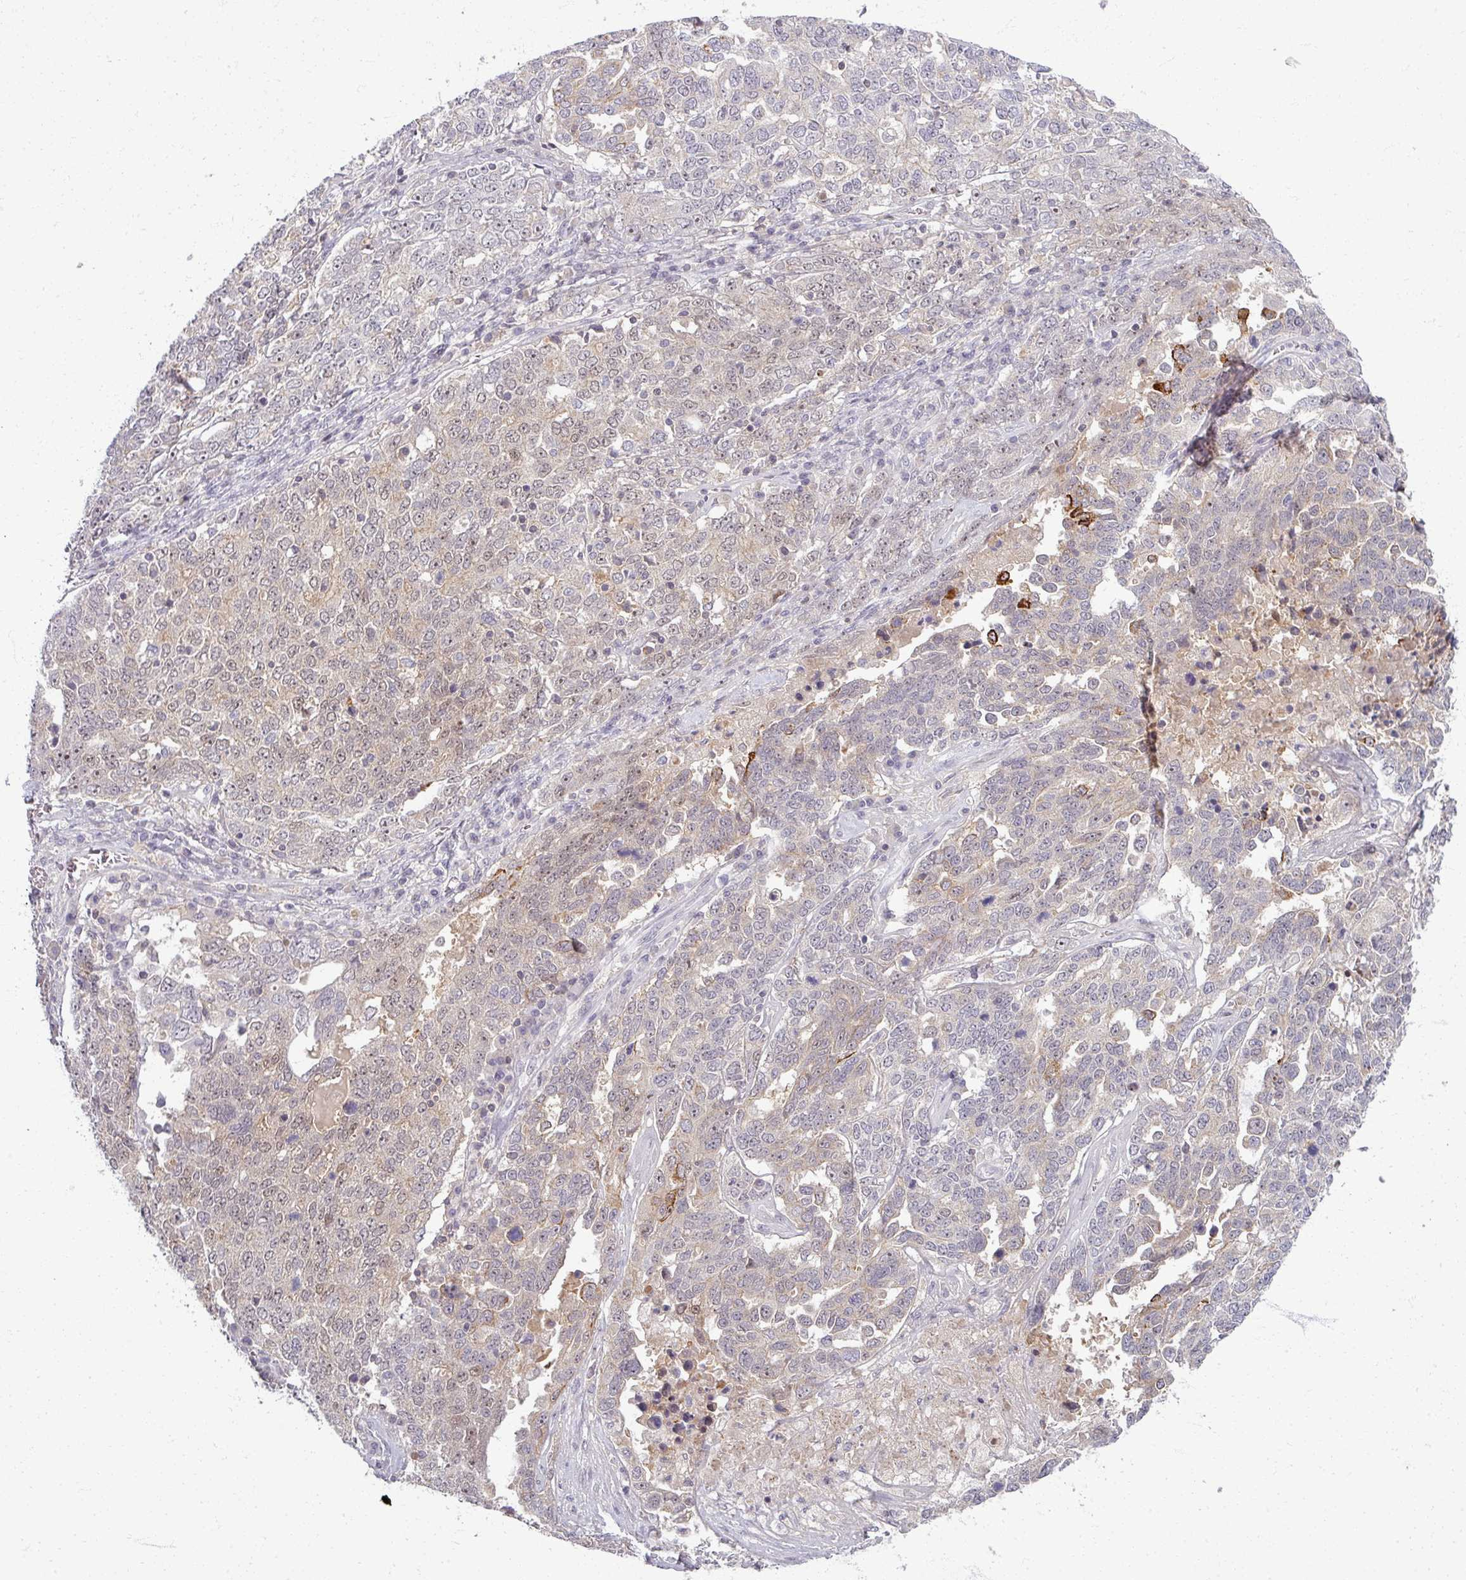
{"staining": {"intensity": "negative", "quantity": "none", "location": "none"}, "tissue": "ovarian cancer", "cell_type": "Tumor cells", "image_type": "cancer", "snomed": [{"axis": "morphology", "description": "Carcinoma, endometroid"}, {"axis": "topography", "description": "Ovary"}], "caption": "This is a histopathology image of IHC staining of ovarian cancer, which shows no staining in tumor cells.", "gene": "TTLL7", "patient": {"sex": "female", "age": 62}}